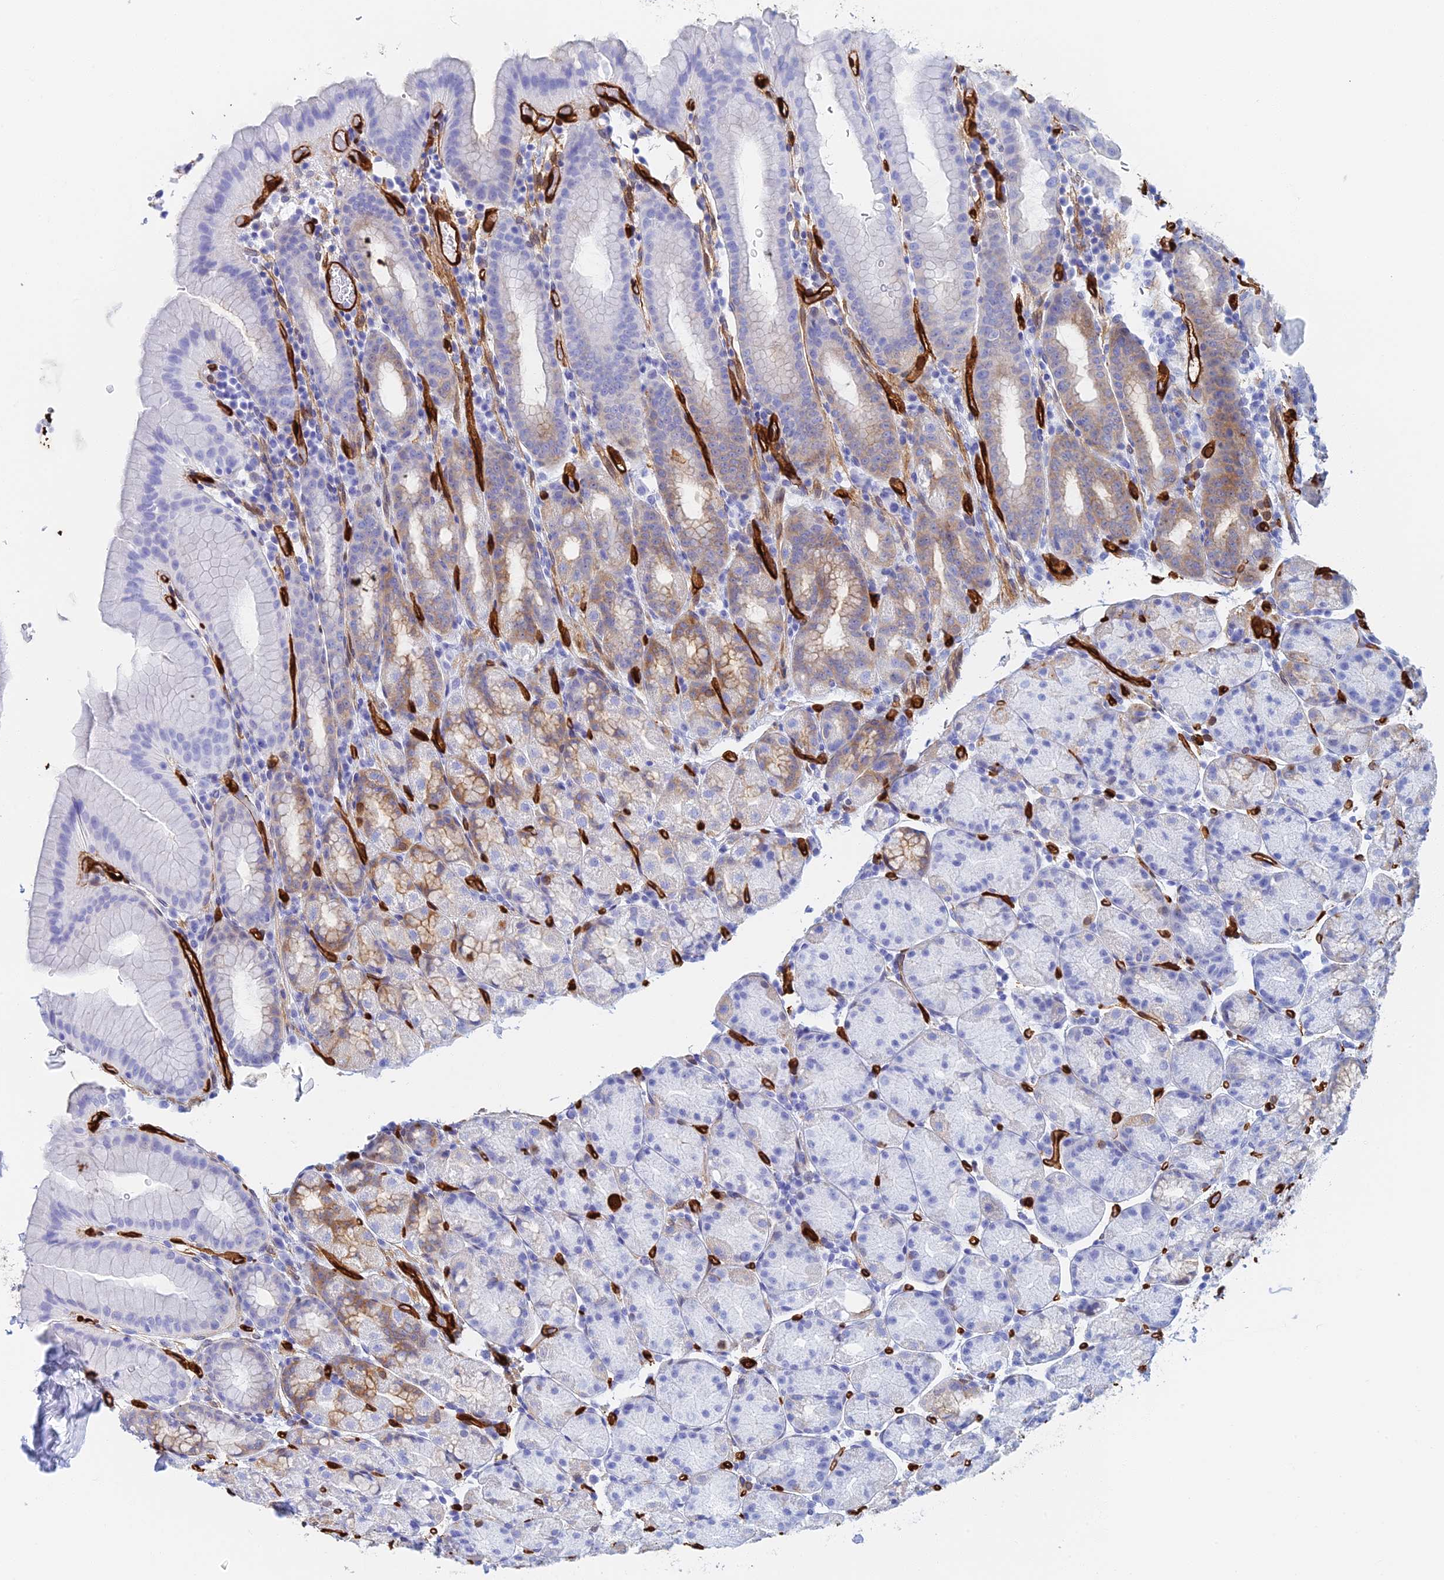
{"staining": {"intensity": "moderate", "quantity": "<25%", "location": "cytoplasmic/membranous"}, "tissue": "stomach", "cell_type": "Glandular cells", "image_type": "normal", "snomed": [{"axis": "morphology", "description": "Normal tissue, NOS"}, {"axis": "topography", "description": "Stomach, upper"}, {"axis": "topography", "description": "Stomach, lower"}, {"axis": "topography", "description": "Small intestine"}], "caption": "The immunohistochemical stain labels moderate cytoplasmic/membranous staining in glandular cells of unremarkable stomach.", "gene": "CRIP2", "patient": {"sex": "male", "age": 68}}